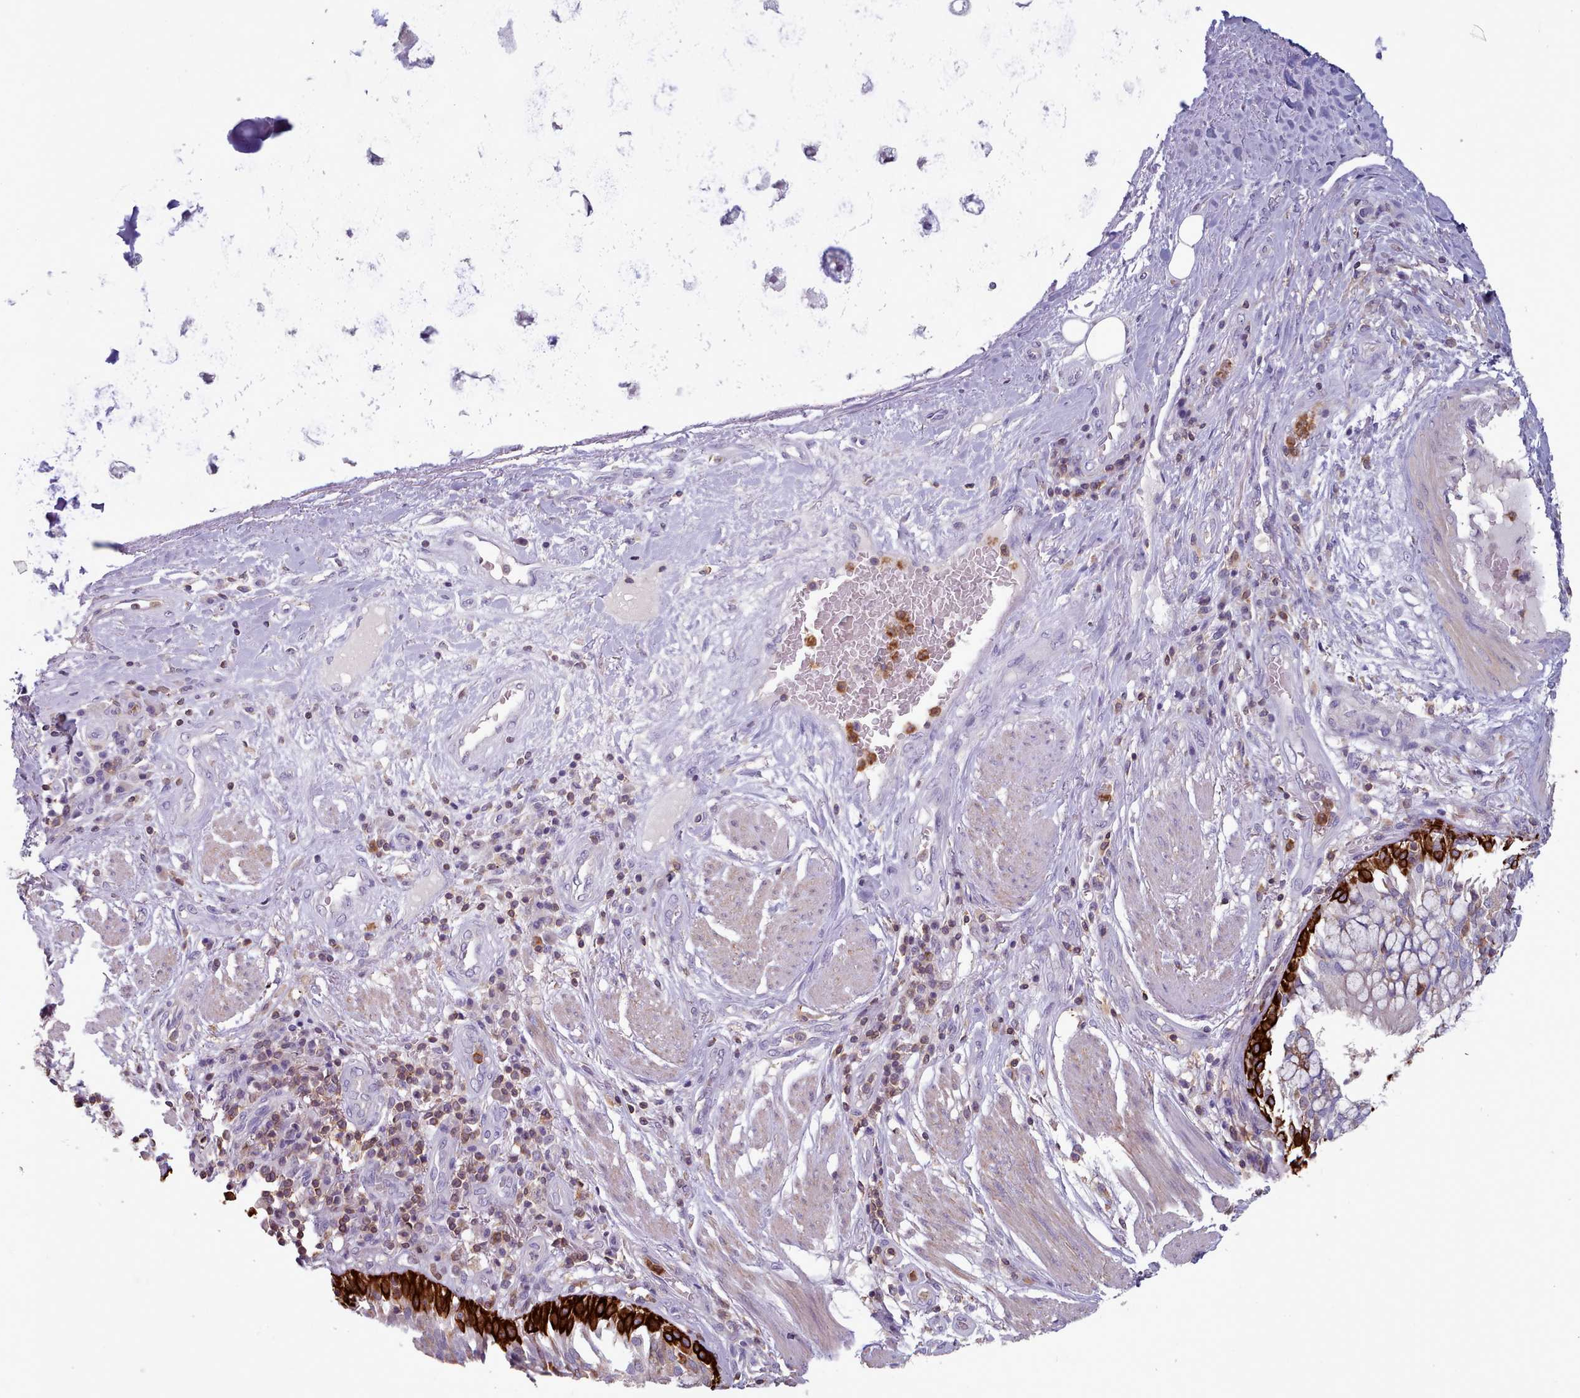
{"staining": {"intensity": "negative", "quantity": "none", "location": "none"}, "tissue": "soft tissue", "cell_type": "Chondrocytes", "image_type": "normal", "snomed": [{"axis": "morphology", "description": "Normal tissue, NOS"}, {"axis": "morphology", "description": "Squamous cell carcinoma, NOS"}, {"axis": "topography", "description": "Bronchus"}, {"axis": "topography", "description": "Lung"}], "caption": "The image shows no significant expression in chondrocytes of soft tissue.", "gene": "RAC1", "patient": {"sex": "male", "age": 64}}